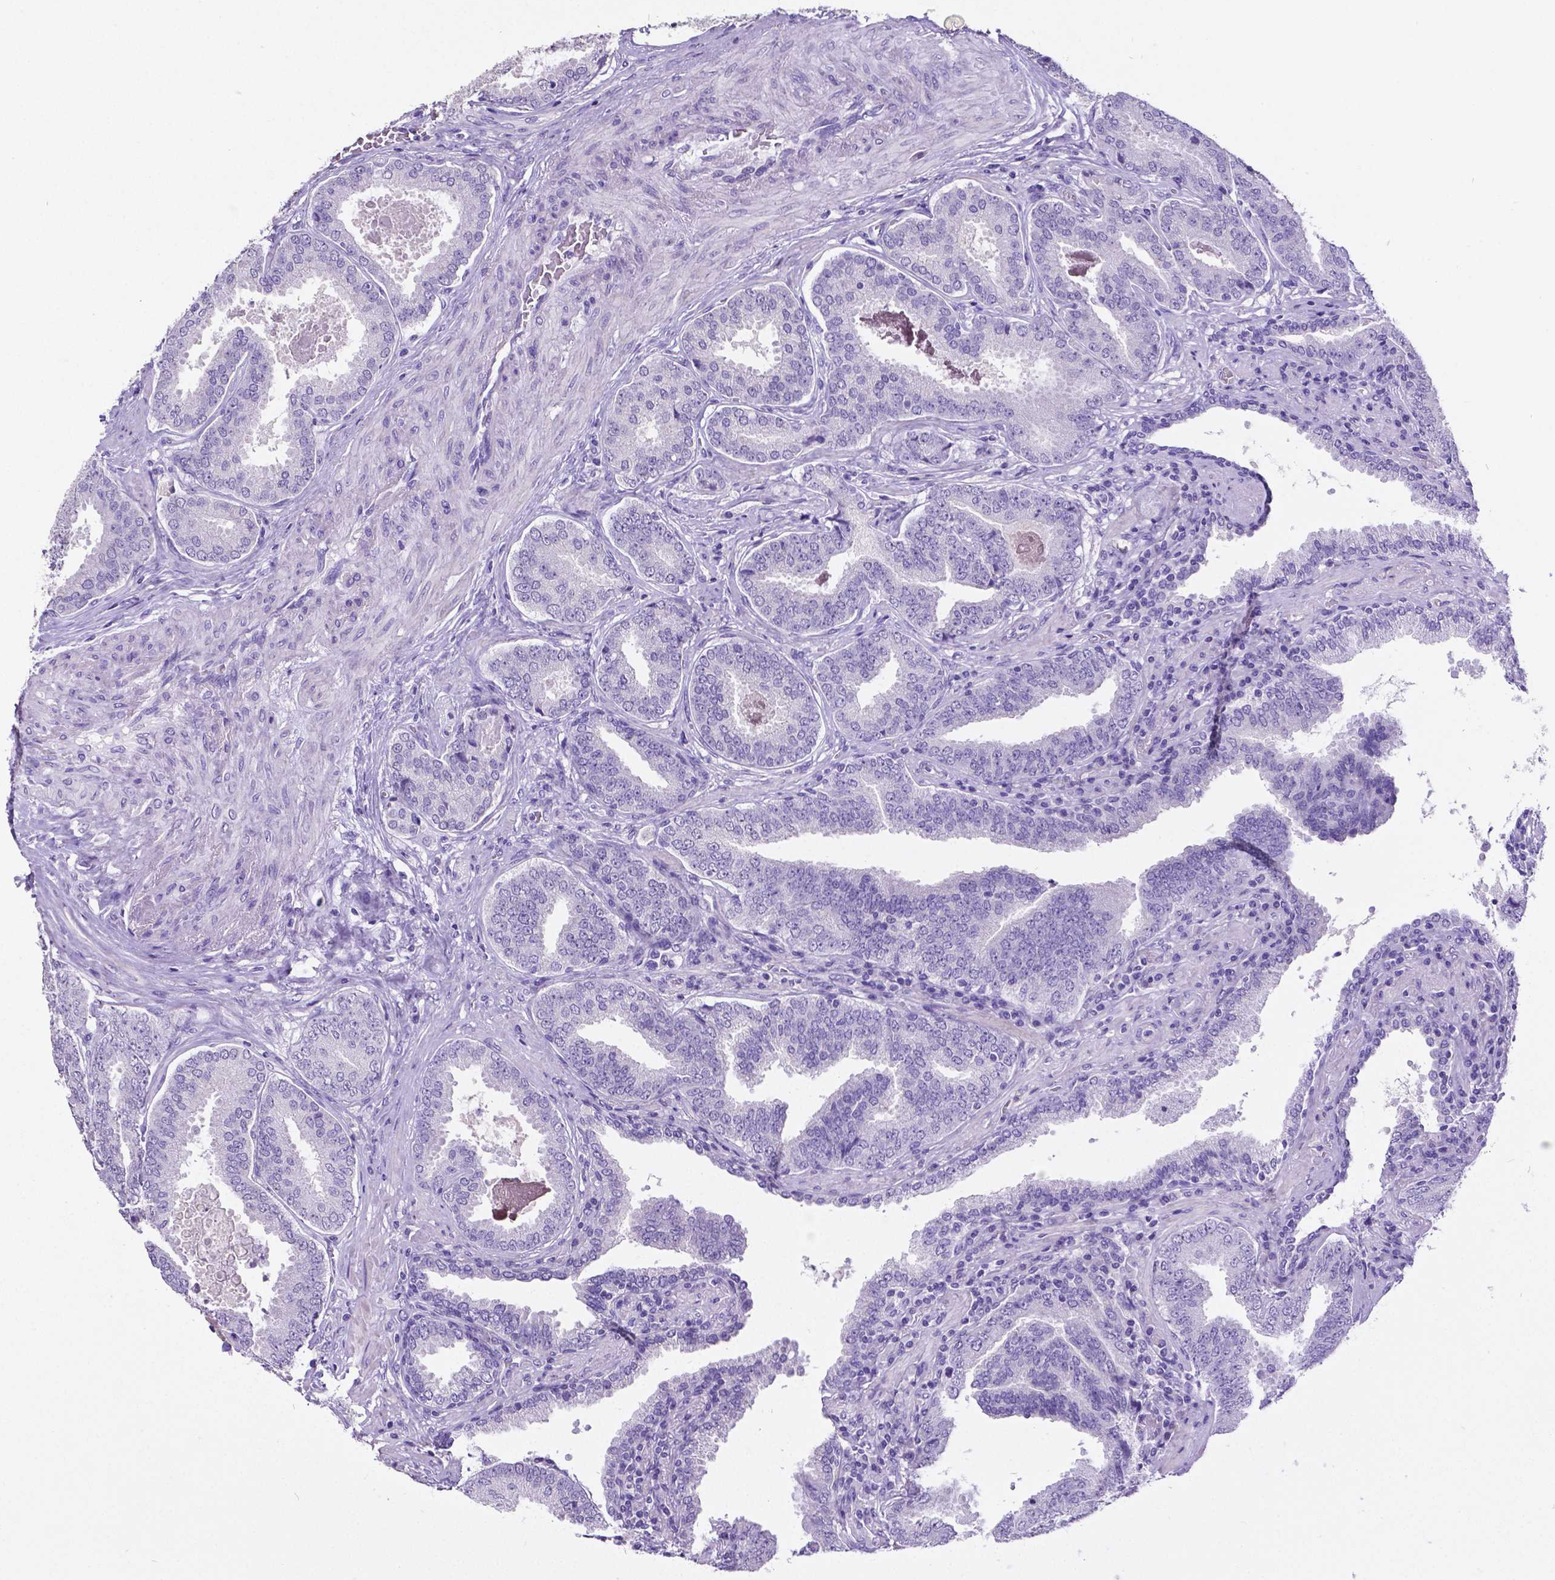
{"staining": {"intensity": "negative", "quantity": "none", "location": "none"}, "tissue": "prostate cancer", "cell_type": "Tumor cells", "image_type": "cancer", "snomed": [{"axis": "morphology", "description": "Adenocarcinoma, NOS"}, {"axis": "topography", "description": "Prostate"}], "caption": "This is a image of IHC staining of adenocarcinoma (prostate), which shows no staining in tumor cells.", "gene": "SATB2", "patient": {"sex": "male", "age": 64}}